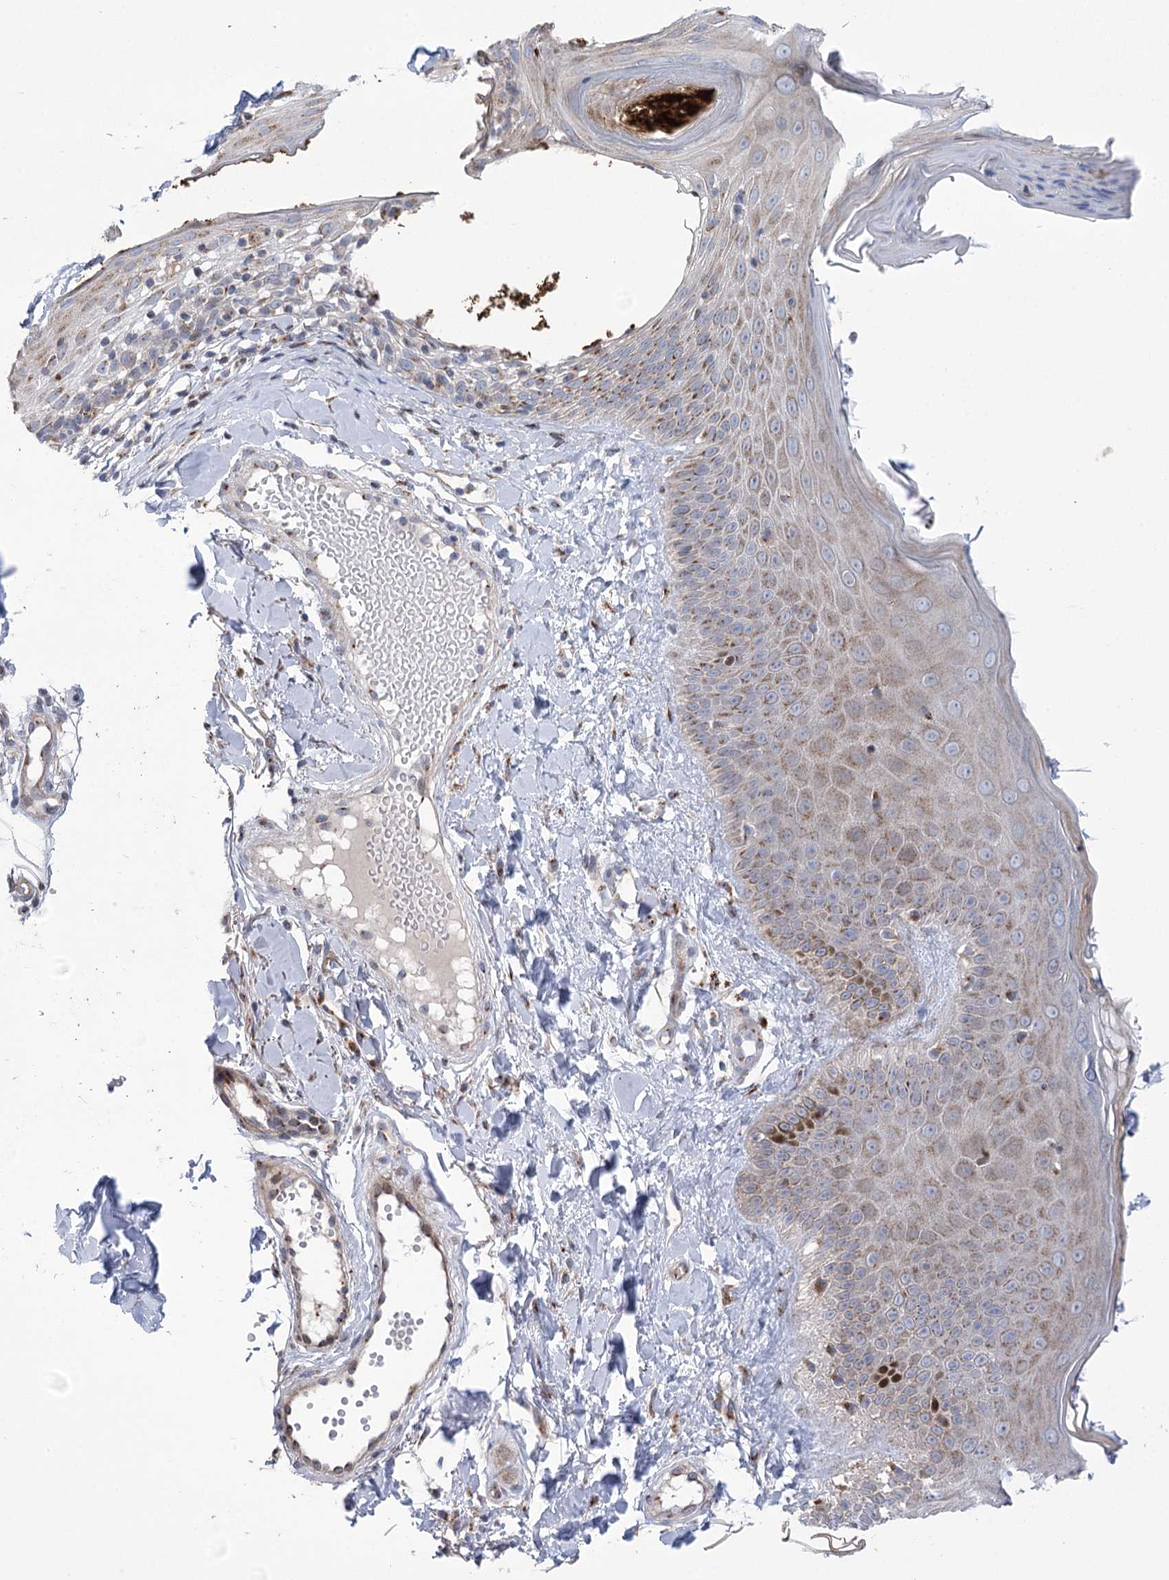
{"staining": {"intensity": "moderate", "quantity": ">75%", "location": "cytoplasmic/membranous"}, "tissue": "skin", "cell_type": "Fibroblasts", "image_type": "normal", "snomed": [{"axis": "morphology", "description": "Normal tissue, NOS"}, {"axis": "topography", "description": "Skin"}], "caption": "Moderate cytoplasmic/membranous protein positivity is identified in approximately >75% of fibroblasts in skin. (Brightfield microscopy of DAB IHC at high magnification).", "gene": "NME7", "patient": {"sex": "male", "age": 52}}